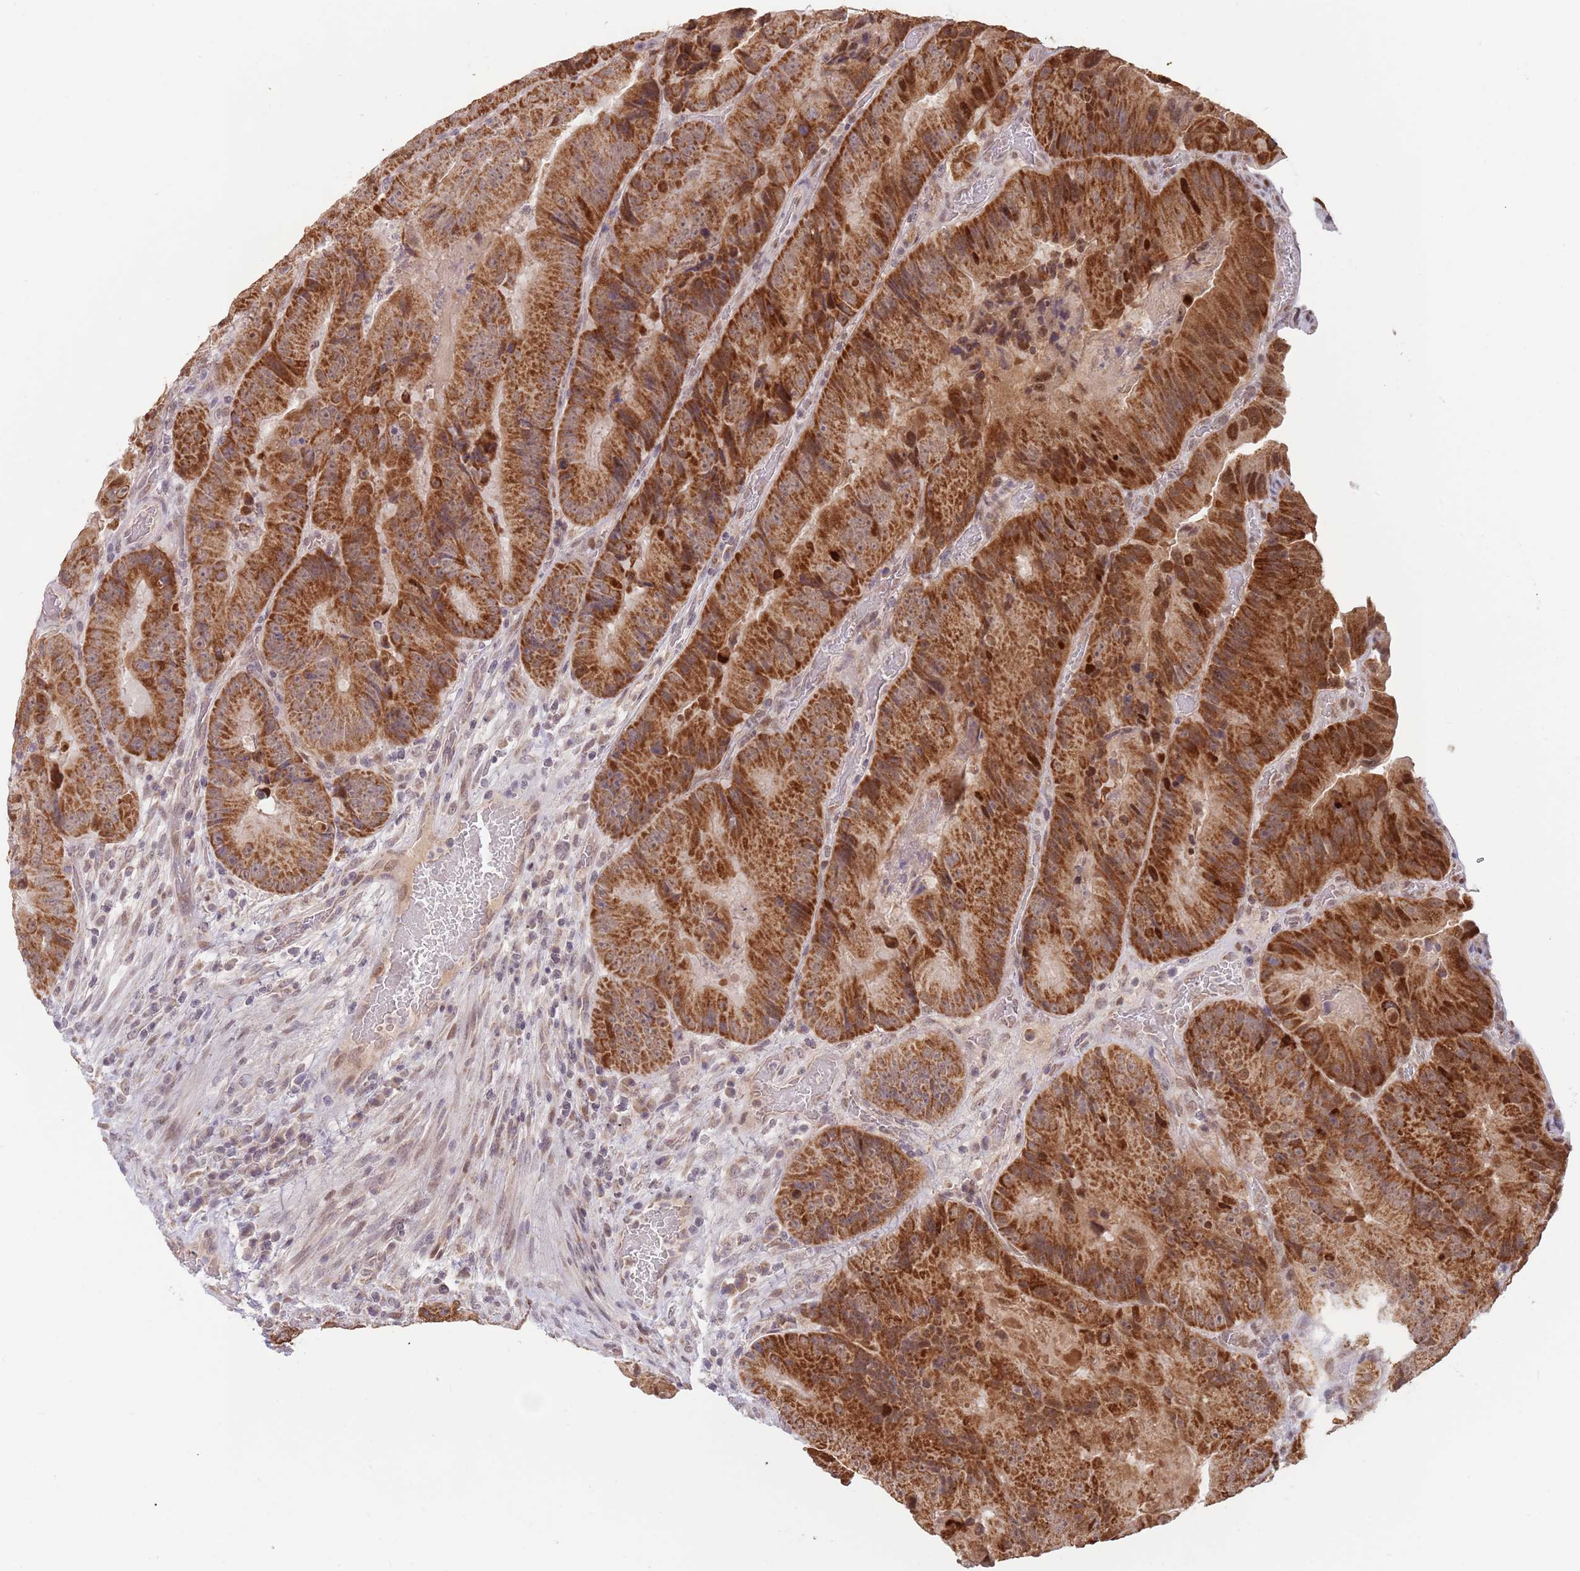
{"staining": {"intensity": "strong", "quantity": ">75%", "location": "cytoplasmic/membranous"}, "tissue": "colorectal cancer", "cell_type": "Tumor cells", "image_type": "cancer", "snomed": [{"axis": "morphology", "description": "Adenocarcinoma, NOS"}, {"axis": "topography", "description": "Colon"}], "caption": "A histopathology image showing strong cytoplasmic/membranous staining in approximately >75% of tumor cells in colorectal cancer, as visualized by brown immunohistochemical staining.", "gene": "TIMM13", "patient": {"sex": "female", "age": 86}}